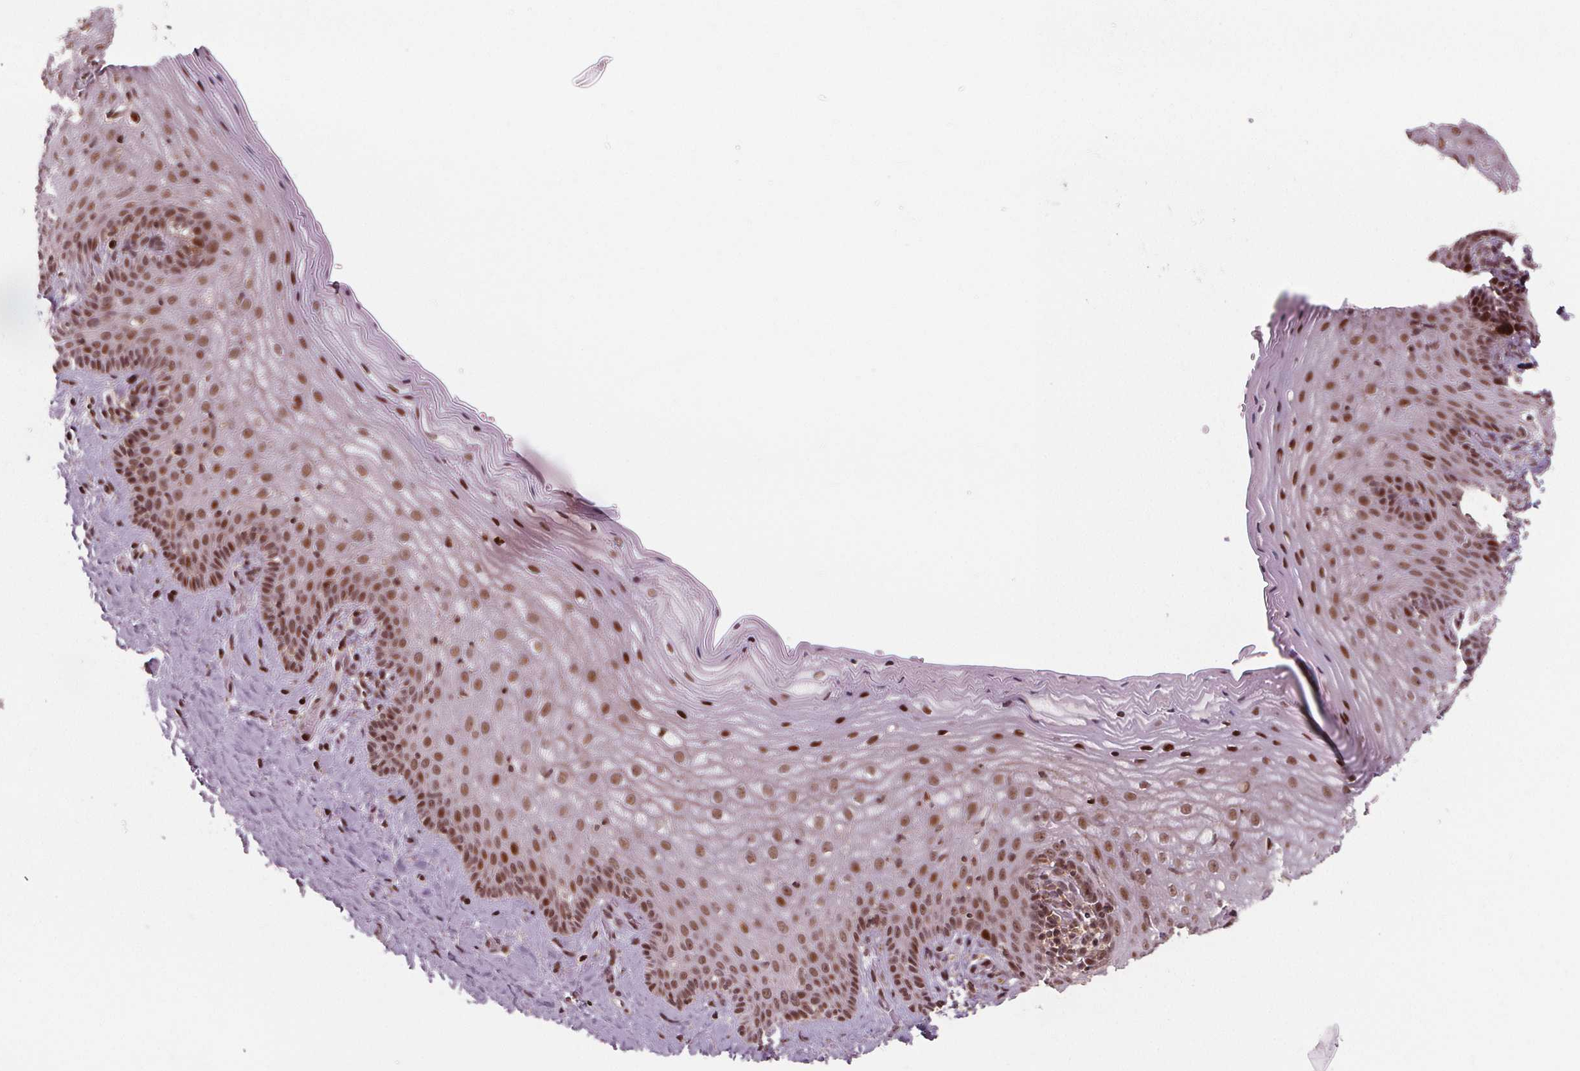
{"staining": {"intensity": "strong", "quantity": ">75%", "location": "nuclear"}, "tissue": "vagina", "cell_type": "Squamous epithelial cells", "image_type": "normal", "snomed": [{"axis": "morphology", "description": "Normal tissue, NOS"}, {"axis": "topography", "description": "Vagina"}], "caption": "Human vagina stained for a protein (brown) reveals strong nuclear positive positivity in about >75% of squamous epithelial cells.", "gene": "SNRNP35", "patient": {"sex": "female", "age": 45}}